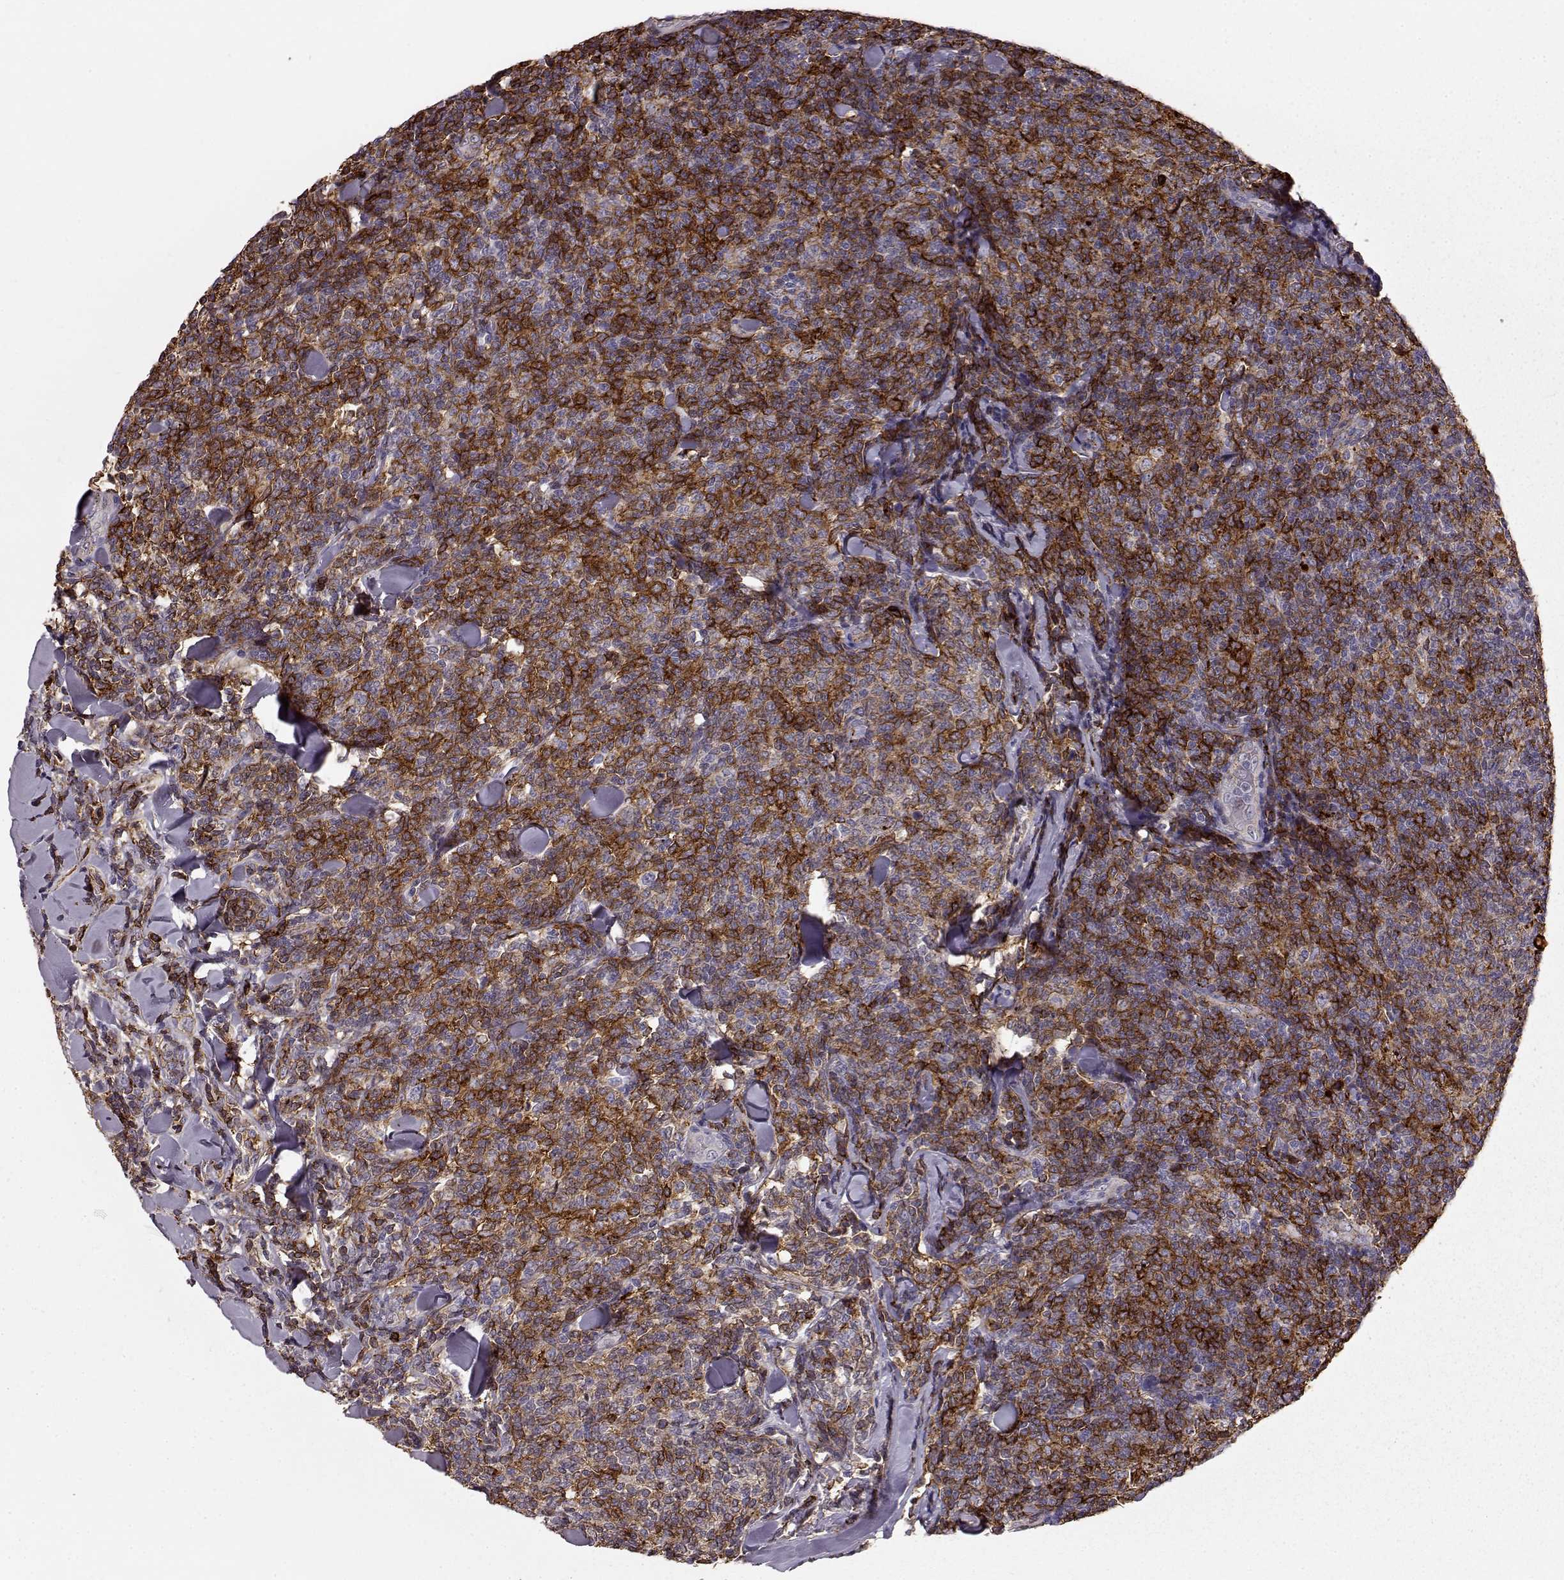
{"staining": {"intensity": "strong", "quantity": "25%-75%", "location": "cytoplasmic/membranous"}, "tissue": "lymphoma", "cell_type": "Tumor cells", "image_type": "cancer", "snomed": [{"axis": "morphology", "description": "Malignant lymphoma, non-Hodgkin's type, Low grade"}, {"axis": "topography", "description": "Lymph node"}], "caption": "Human low-grade malignant lymphoma, non-Hodgkin's type stained for a protein (brown) reveals strong cytoplasmic/membranous positive positivity in approximately 25%-75% of tumor cells.", "gene": "CCNF", "patient": {"sex": "female", "age": 56}}